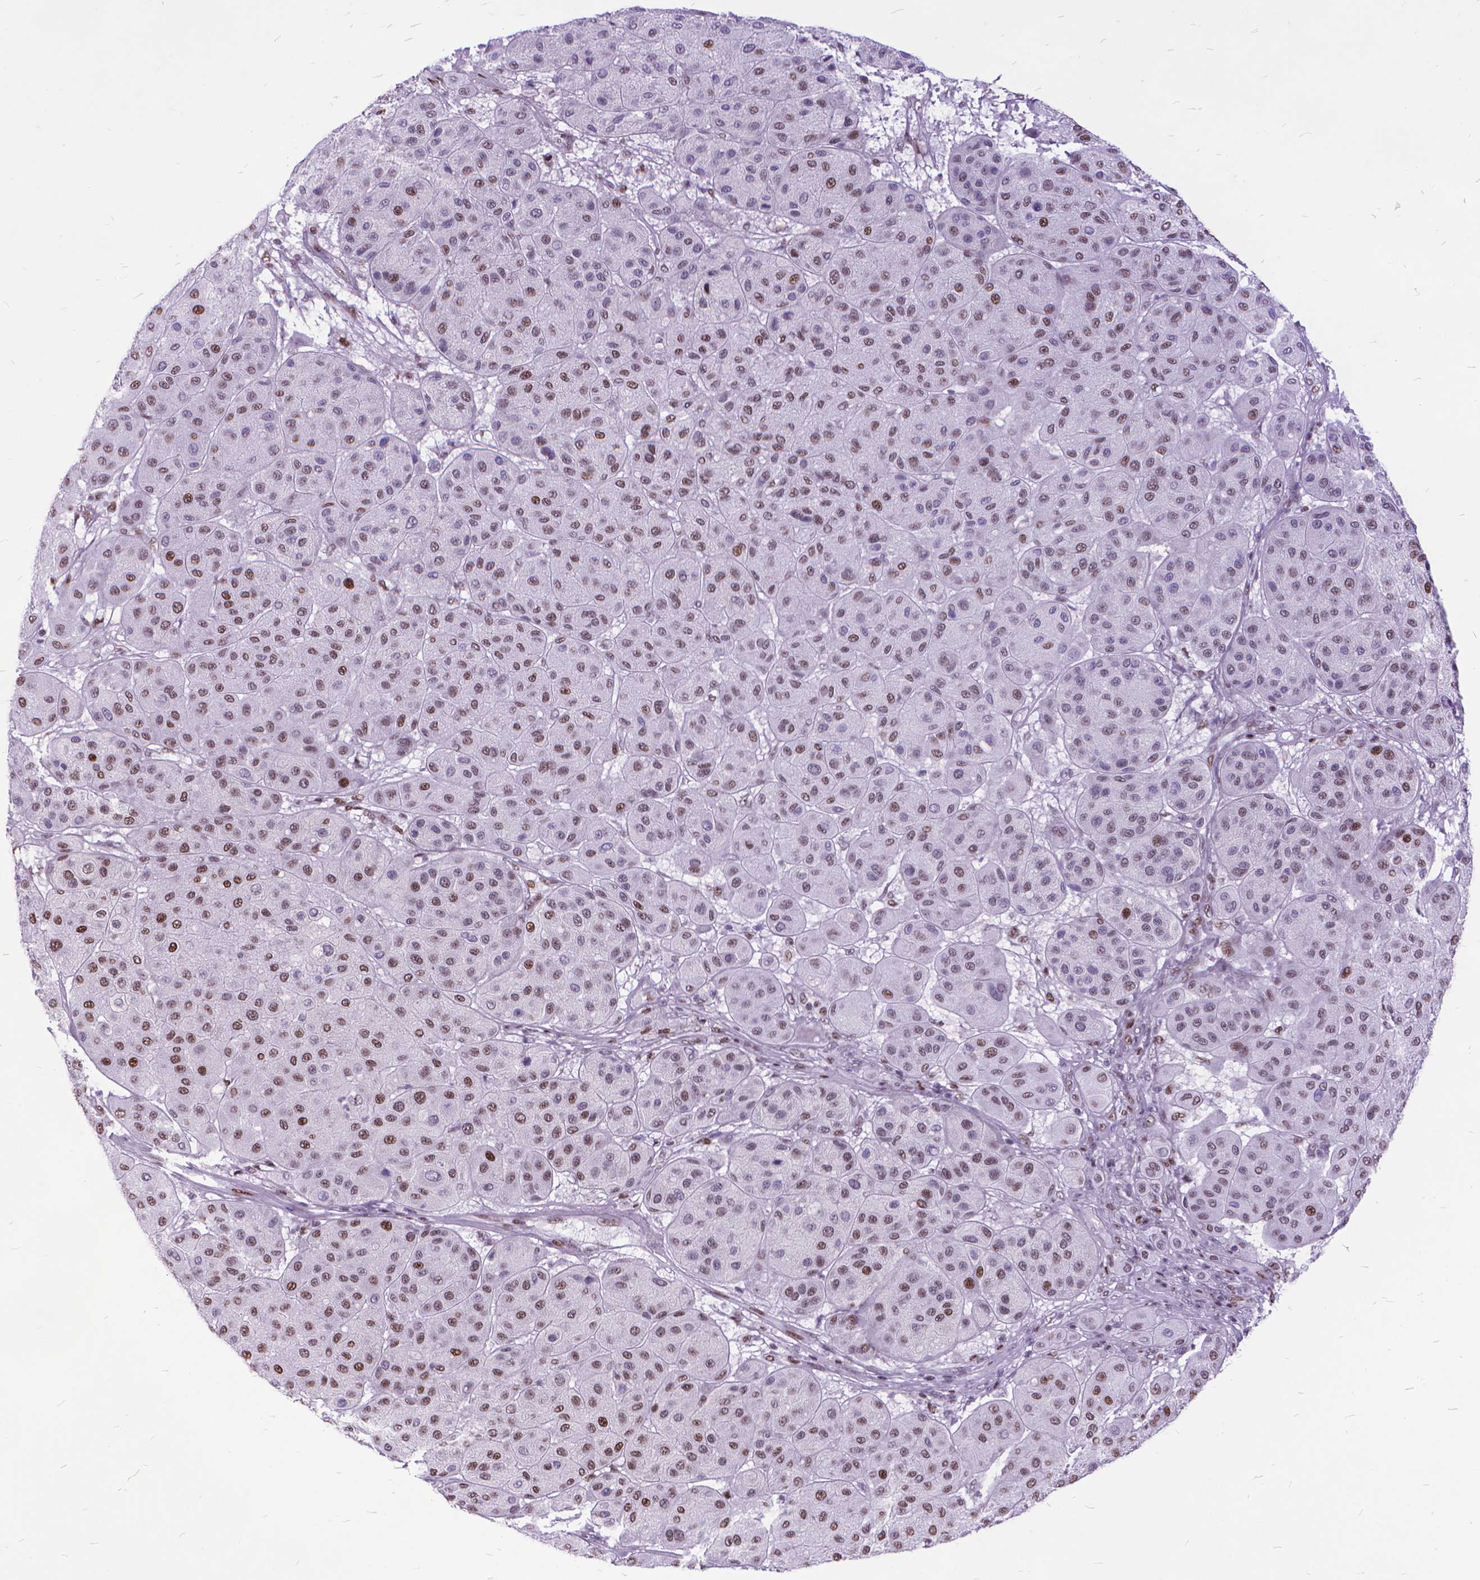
{"staining": {"intensity": "moderate", "quantity": ">75%", "location": "nuclear"}, "tissue": "melanoma", "cell_type": "Tumor cells", "image_type": "cancer", "snomed": [{"axis": "morphology", "description": "Malignant melanoma, Metastatic site"}, {"axis": "topography", "description": "Smooth muscle"}], "caption": "Immunohistochemistry (IHC) of melanoma demonstrates medium levels of moderate nuclear staining in about >75% of tumor cells. Using DAB (brown) and hematoxylin (blue) stains, captured at high magnification using brightfield microscopy.", "gene": "POLE4", "patient": {"sex": "male", "age": 41}}